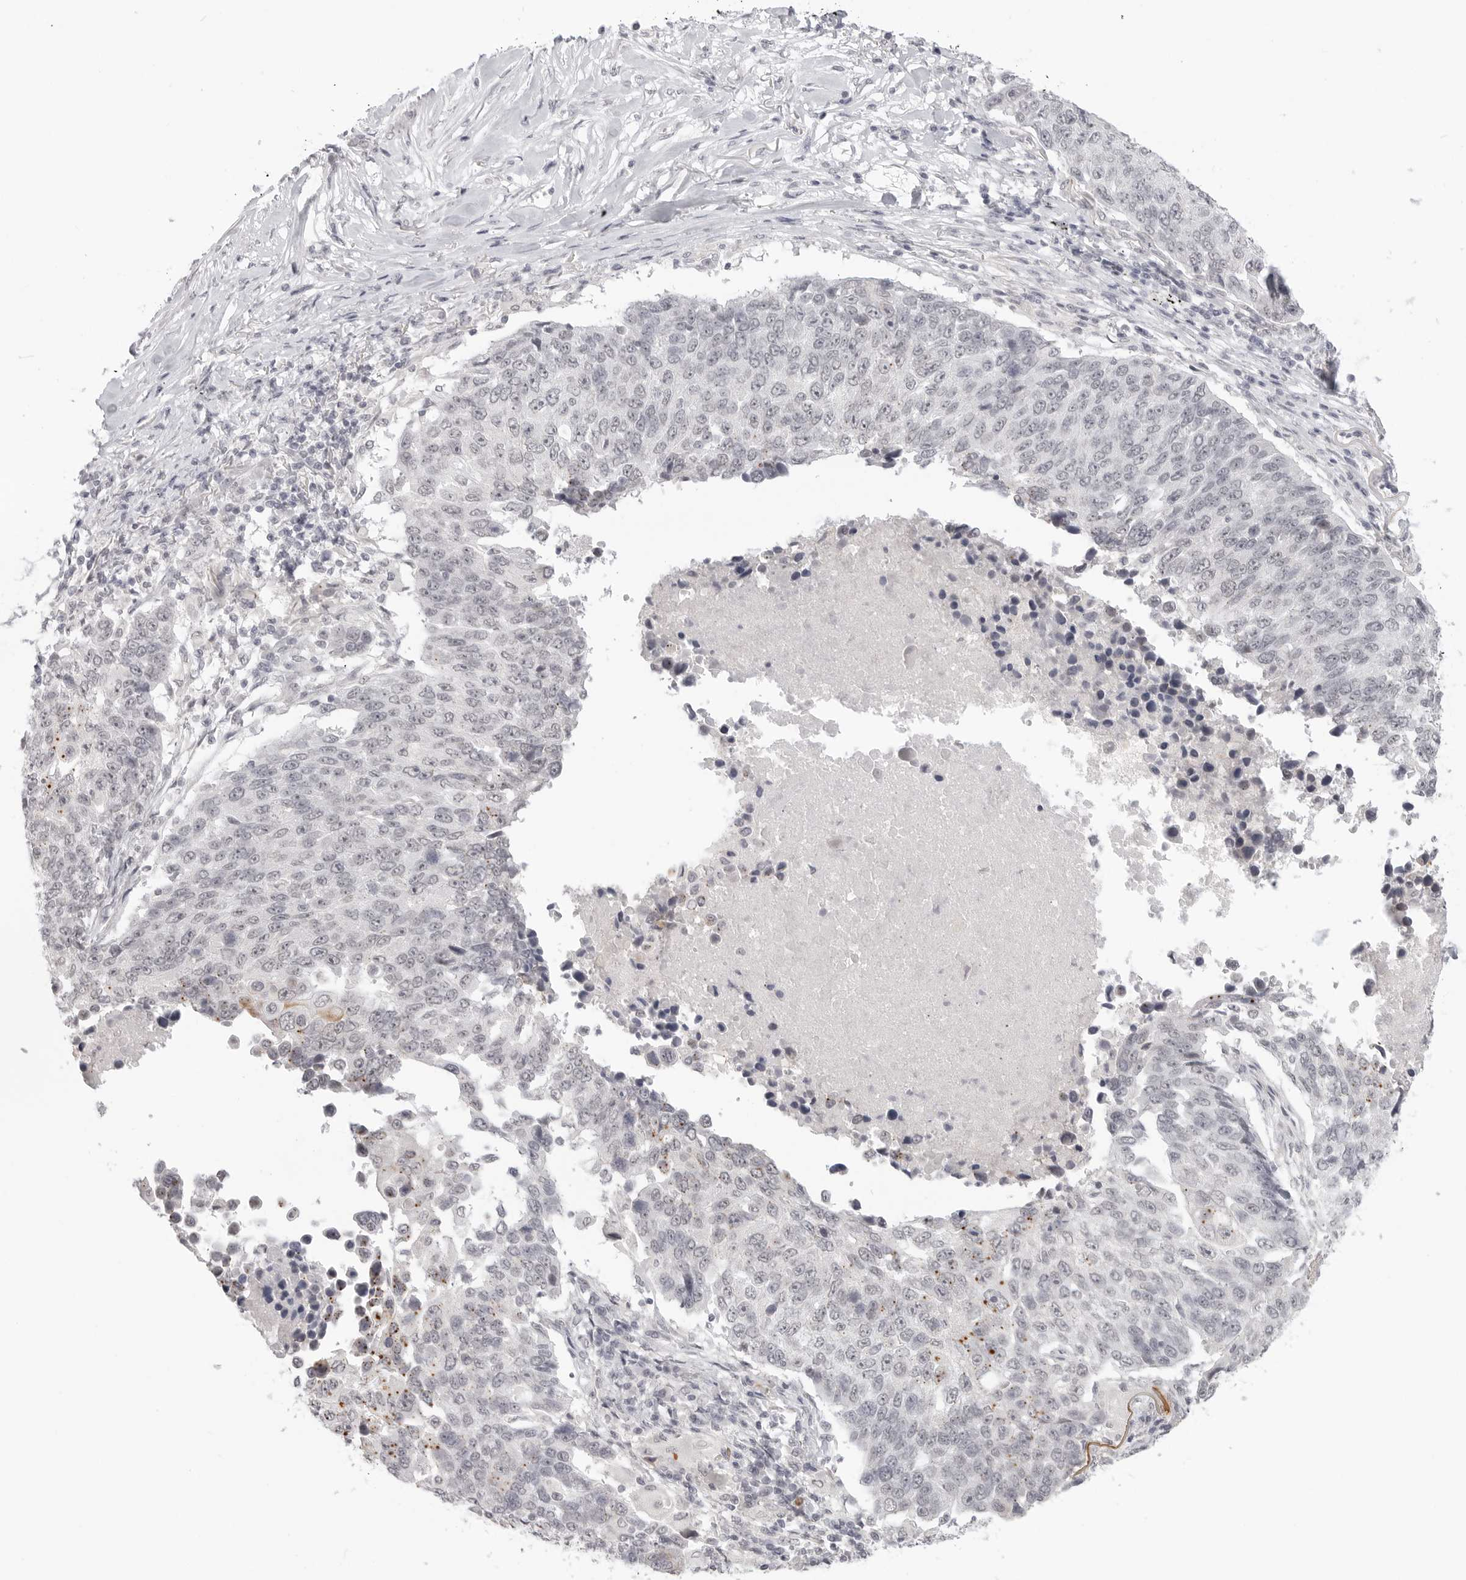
{"staining": {"intensity": "negative", "quantity": "none", "location": "none"}, "tissue": "lung cancer", "cell_type": "Tumor cells", "image_type": "cancer", "snomed": [{"axis": "morphology", "description": "Squamous cell carcinoma, NOS"}, {"axis": "topography", "description": "Lung"}], "caption": "Tumor cells are negative for protein expression in human squamous cell carcinoma (lung). The staining was performed using DAB (3,3'-diaminobenzidine) to visualize the protein expression in brown, while the nuclei were stained in blue with hematoxylin (Magnification: 20x).", "gene": "KLK11", "patient": {"sex": "male", "age": 66}}